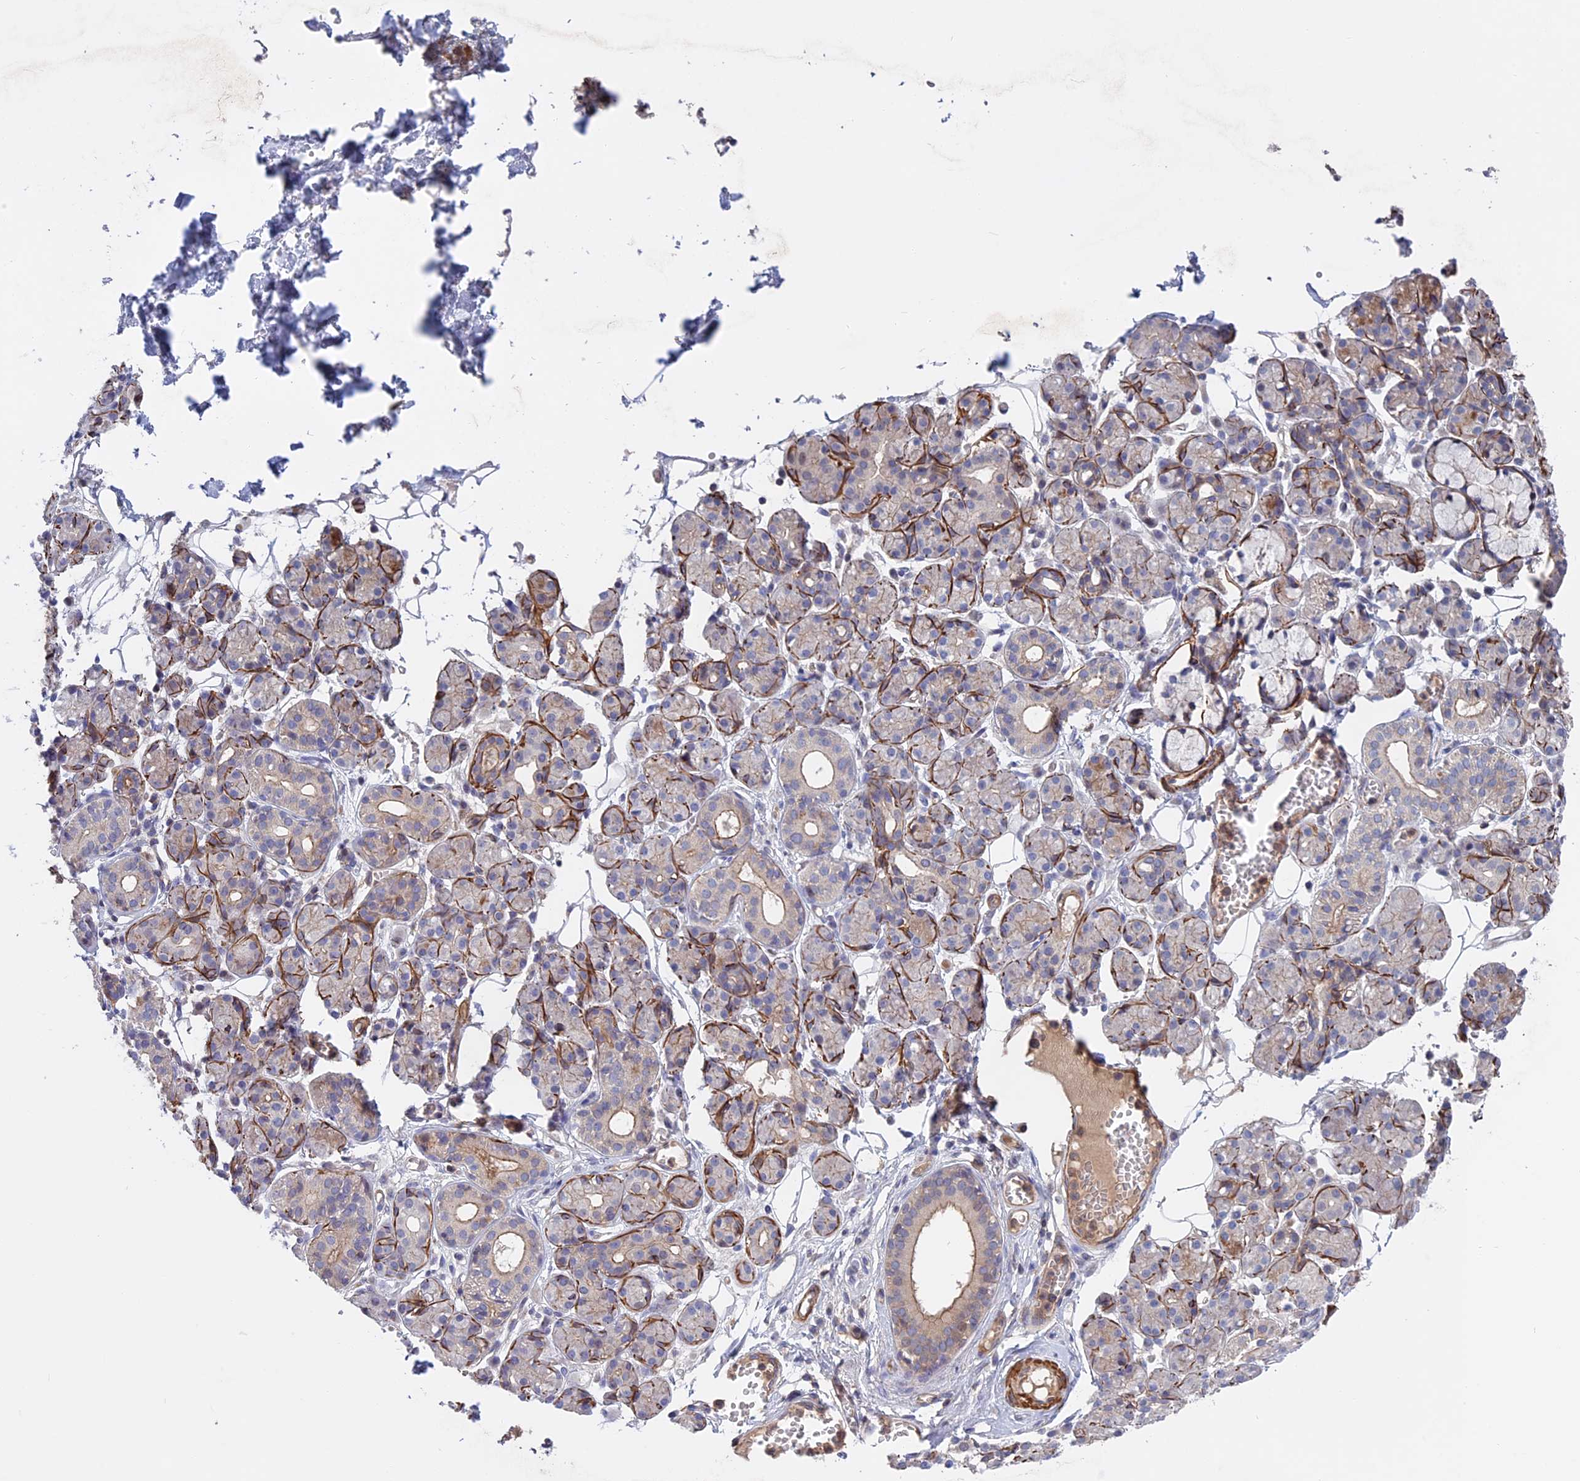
{"staining": {"intensity": "moderate", "quantity": "25%-75%", "location": "cytoplasmic/membranous"}, "tissue": "salivary gland", "cell_type": "Glandular cells", "image_type": "normal", "snomed": [{"axis": "morphology", "description": "Normal tissue, NOS"}, {"axis": "topography", "description": "Salivary gland"}], "caption": "High-power microscopy captured an immunohistochemistry image of benign salivary gland, revealing moderate cytoplasmic/membranous staining in about 25%-75% of glandular cells. The protein is shown in brown color, while the nuclei are stained blue.", "gene": "LYPD5", "patient": {"sex": "male", "age": 63}}